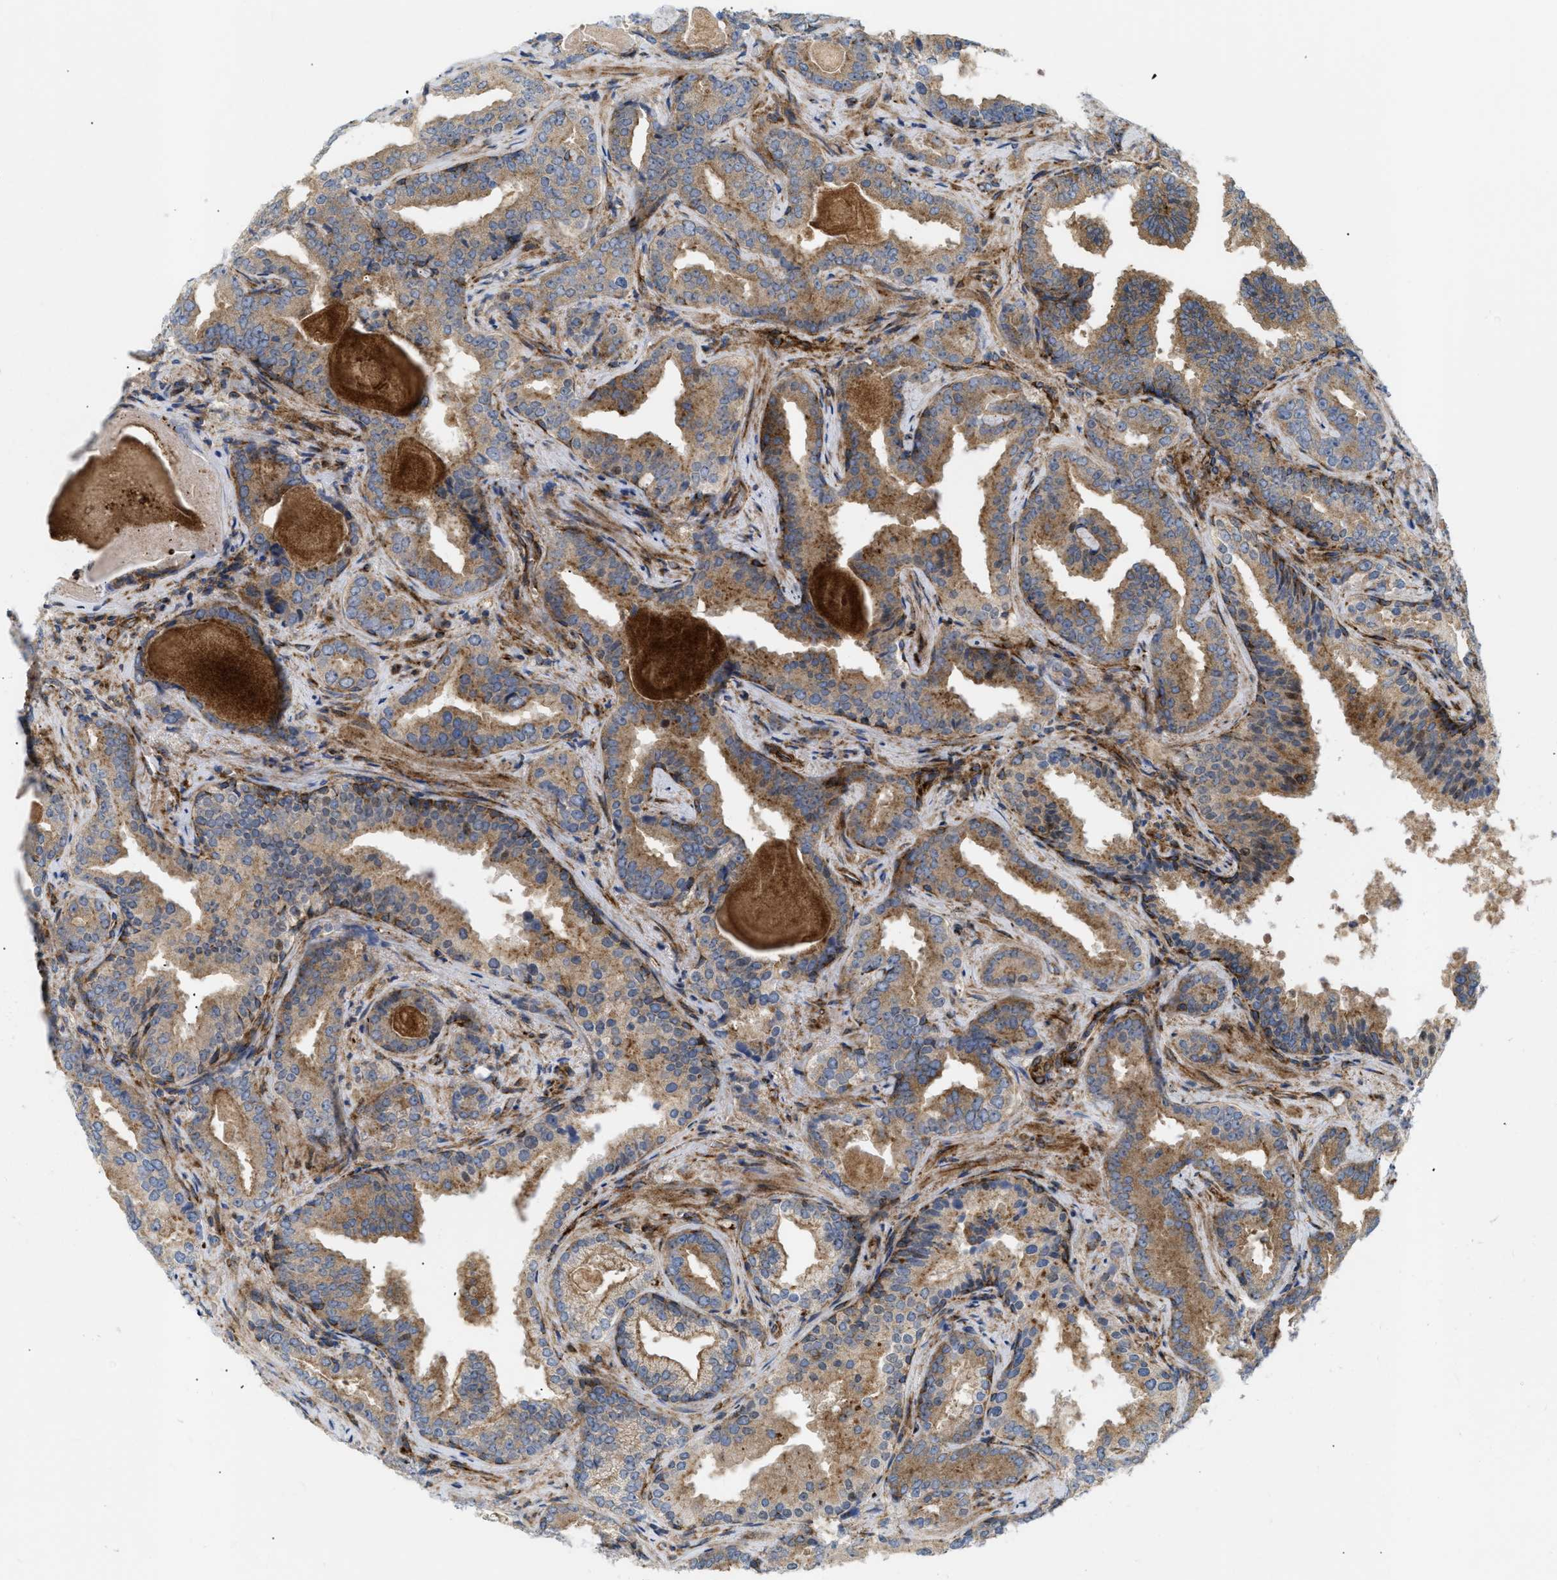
{"staining": {"intensity": "moderate", "quantity": ">75%", "location": "cytoplasmic/membranous"}, "tissue": "prostate cancer", "cell_type": "Tumor cells", "image_type": "cancer", "snomed": [{"axis": "morphology", "description": "Adenocarcinoma, Low grade"}, {"axis": "topography", "description": "Prostate"}], "caption": "Immunohistochemistry of human prostate cancer reveals medium levels of moderate cytoplasmic/membranous staining in about >75% of tumor cells.", "gene": "DCTN4", "patient": {"sex": "male", "age": 60}}